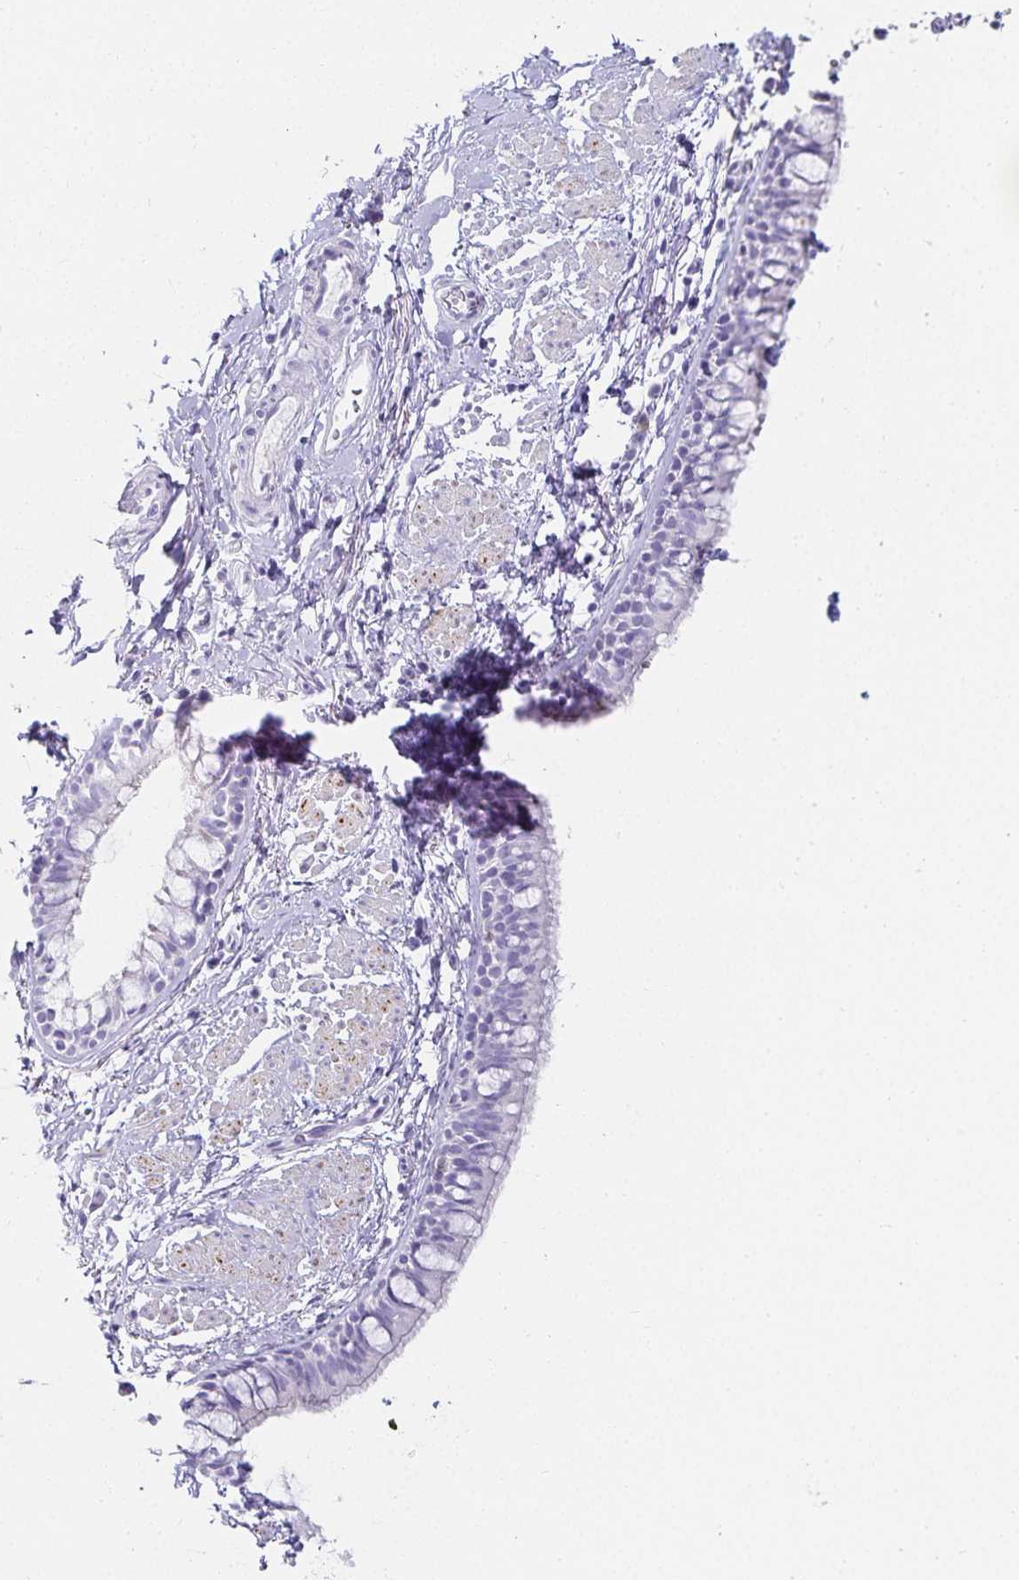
{"staining": {"intensity": "negative", "quantity": "none", "location": "none"}, "tissue": "bronchus", "cell_type": "Respiratory epithelial cells", "image_type": "normal", "snomed": [{"axis": "morphology", "description": "Normal tissue, NOS"}, {"axis": "topography", "description": "Lymph node"}, {"axis": "topography", "description": "Cartilage tissue"}, {"axis": "topography", "description": "Bronchus"}], "caption": "Immunohistochemical staining of normal bronchus shows no significant expression in respiratory epithelial cells.", "gene": "GP2", "patient": {"sex": "female", "age": 70}}